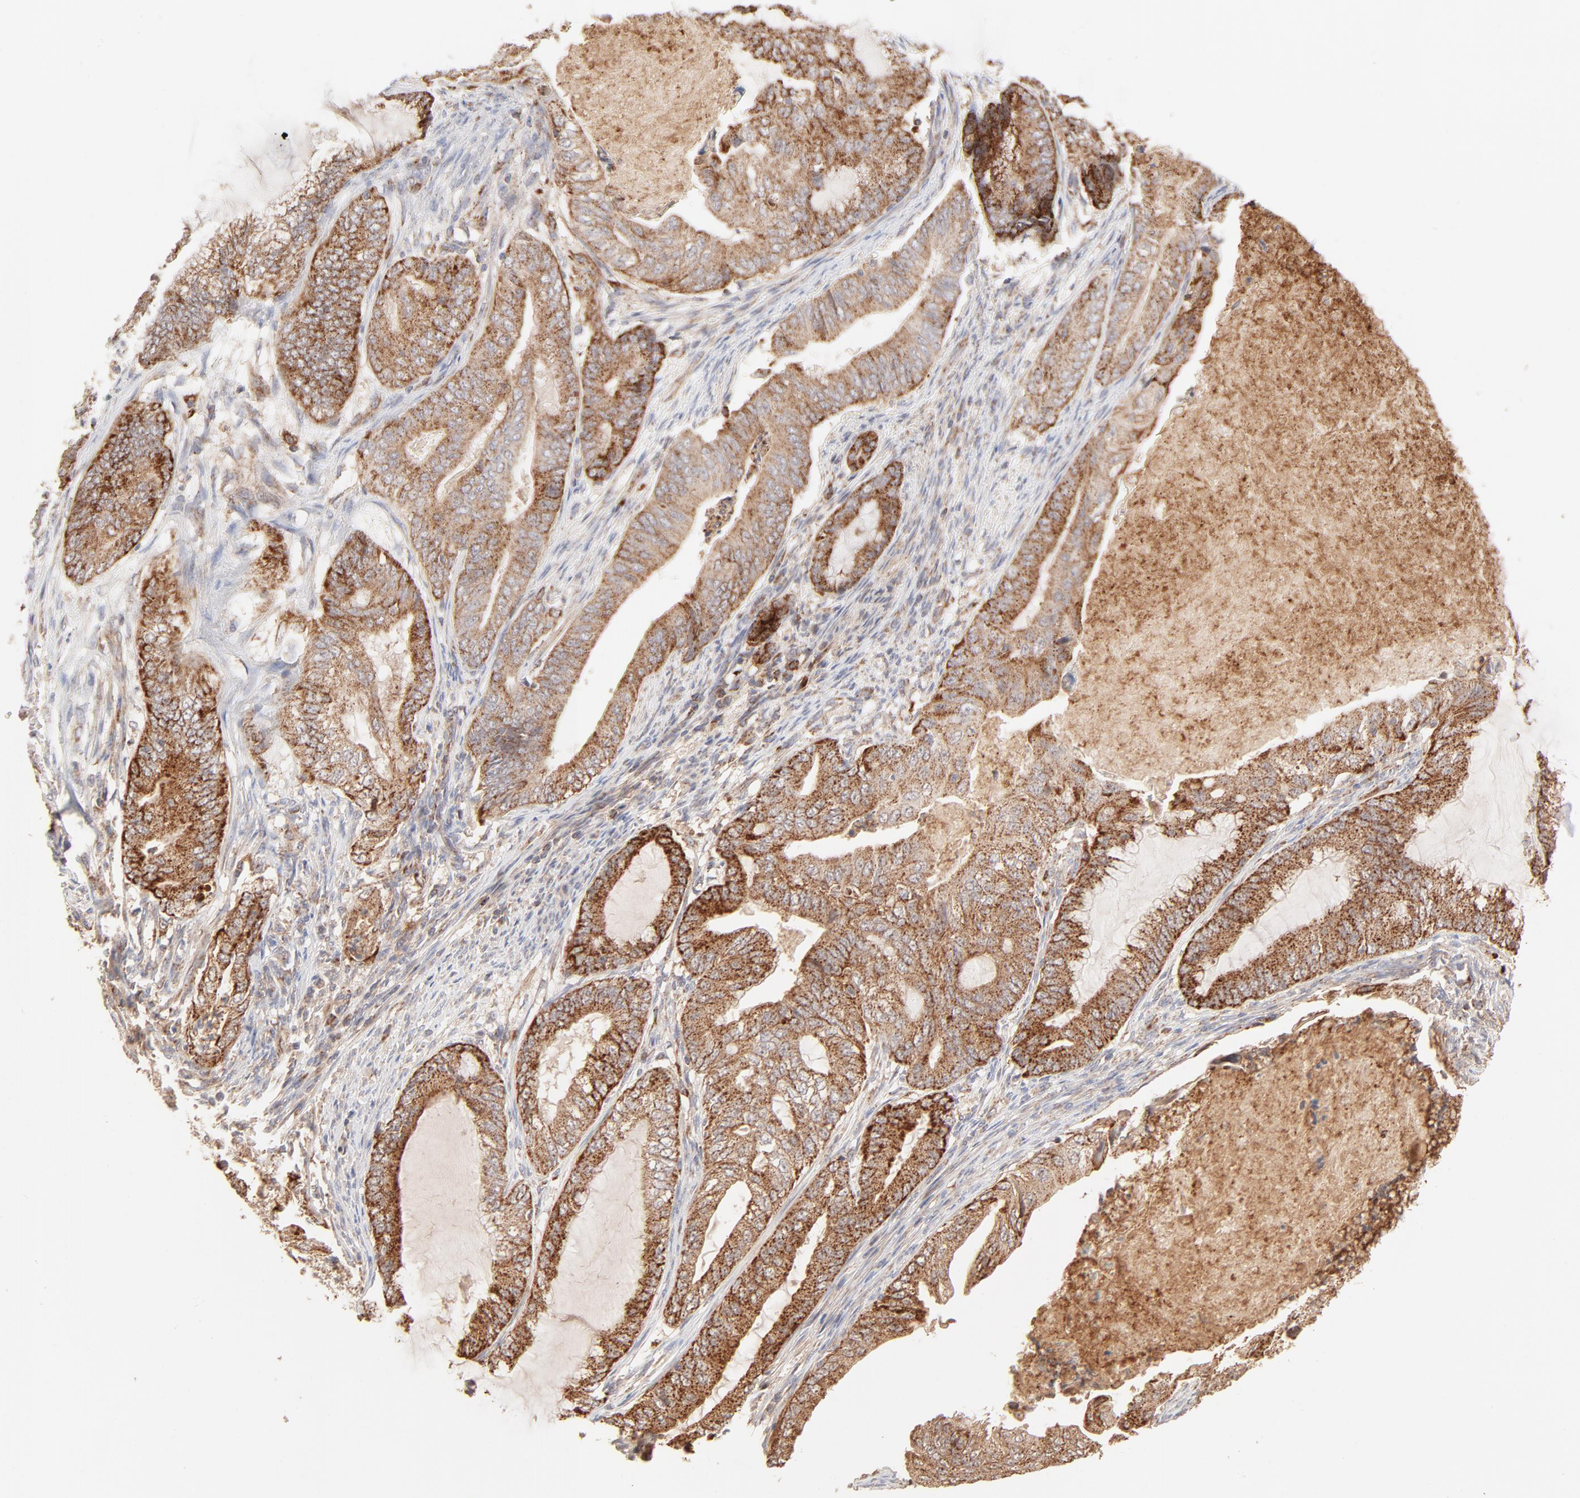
{"staining": {"intensity": "strong", "quantity": ">75%", "location": "cytoplasmic/membranous"}, "tissue": "endometrial cancer", "cell_type": "Tumor cells", "image_type": "cancer", "snomed": [{"axis": "morphology", "description": "Adenocarcinoma, NOS"}, {"axis": "topography", "description": "Endometrium"}], "caption": "Human endometrial cancer (adenocarcinoma) stained with a protein marker exhibits strong staining in tumor cells.", "gene": "CSPG4", "patient": {"sex": "female", "age": 63}}